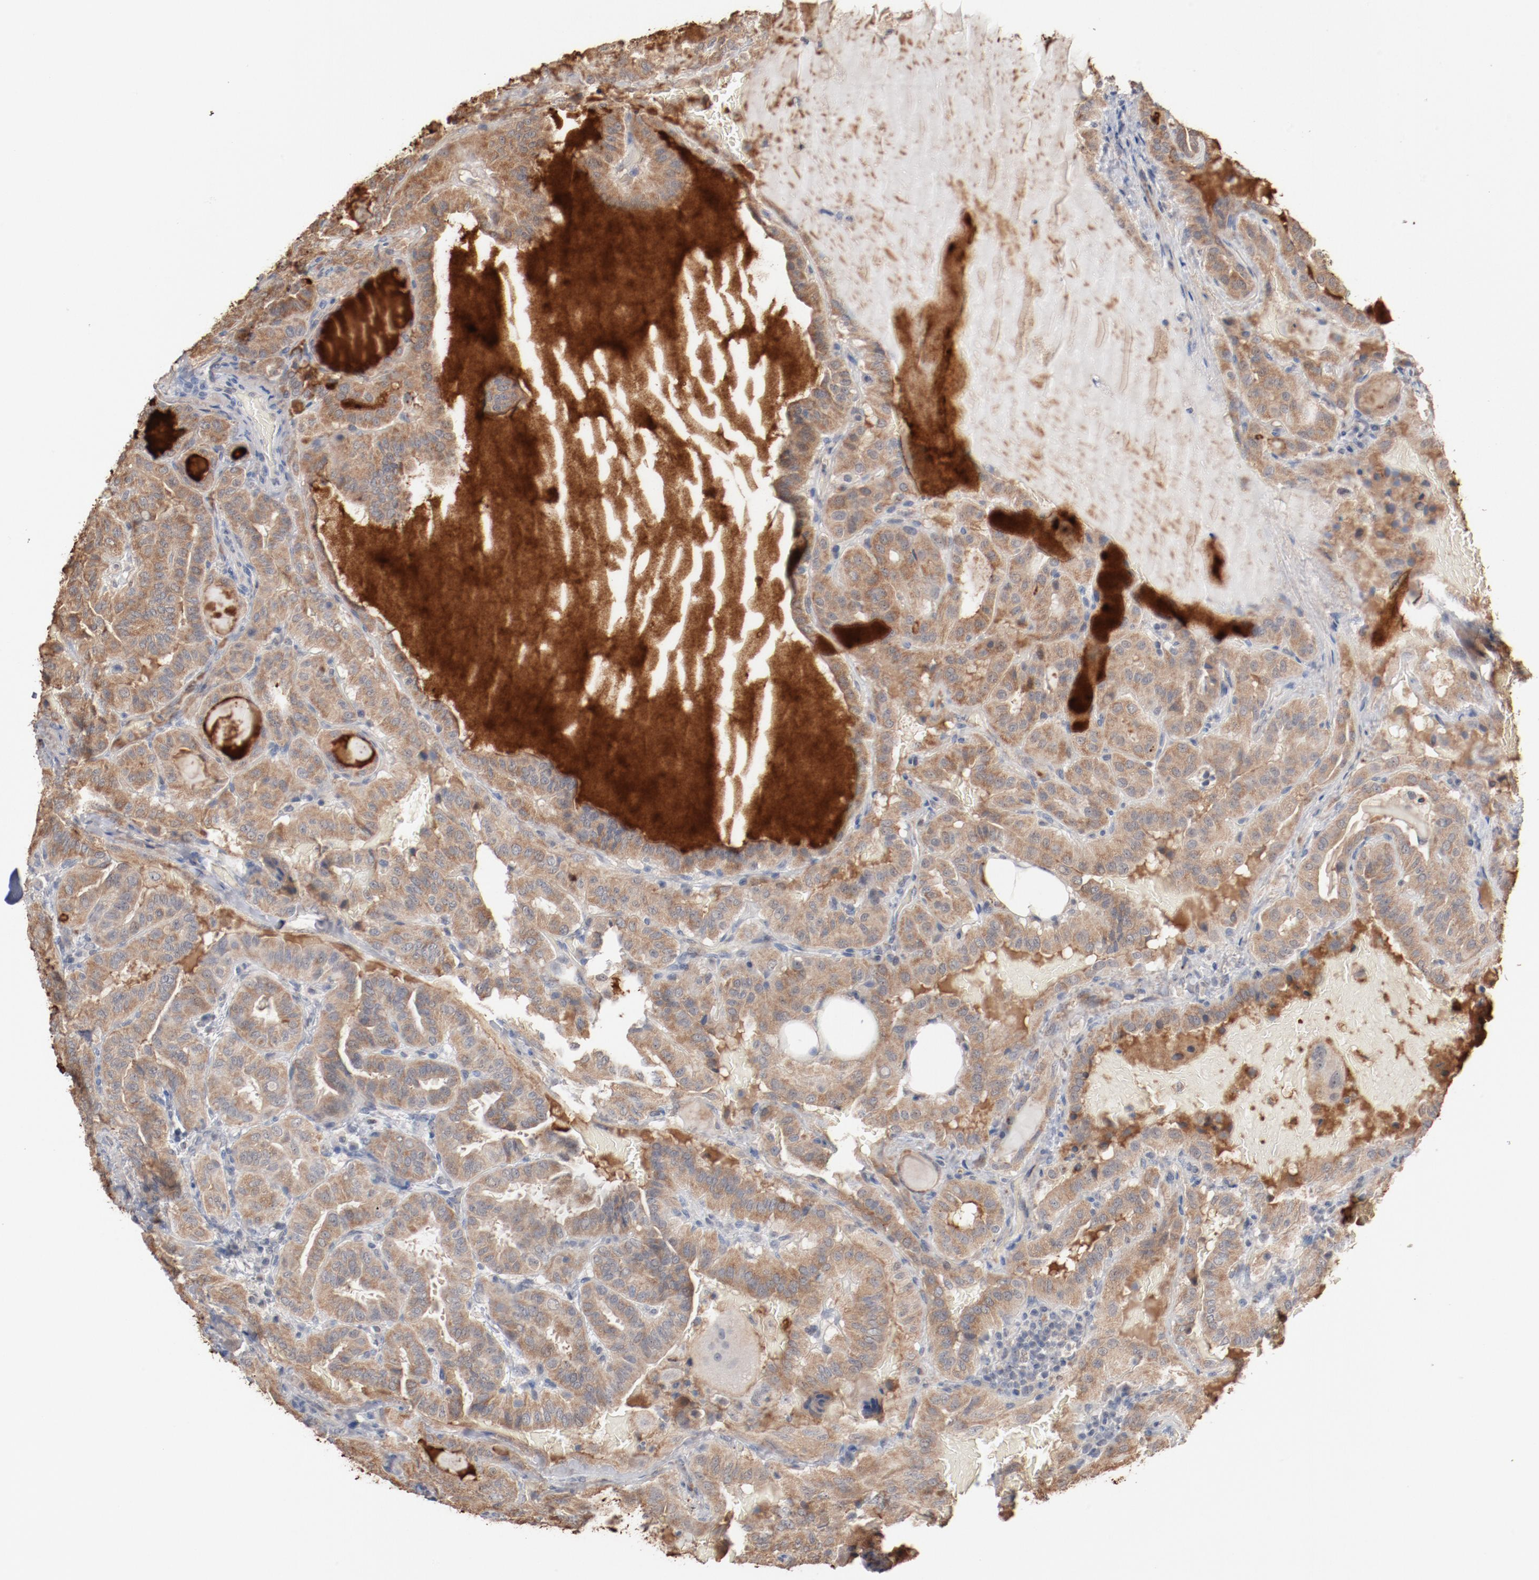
{"staining": {"intensity": "moderate", "quantity": ">75%", "location": "cytoplasmic/membranous"}, "tissue": "thyroid cancer", "cell_type": "Tumor cells", "image_type": "cancer", "snomed": [{"axis": "morphology", "description": "Papillary adenocarcinoma, NOS"}, {"axis": "topography", "description": "Thyroid gland"}], "caption": "Protein expression analysis of thyroid cancer reveals moderate cytoplasmic/membranous expression in about >75% of tumor cells.", "gene": "ERICH1", "patient": {"sex": "male", "age": 77}}